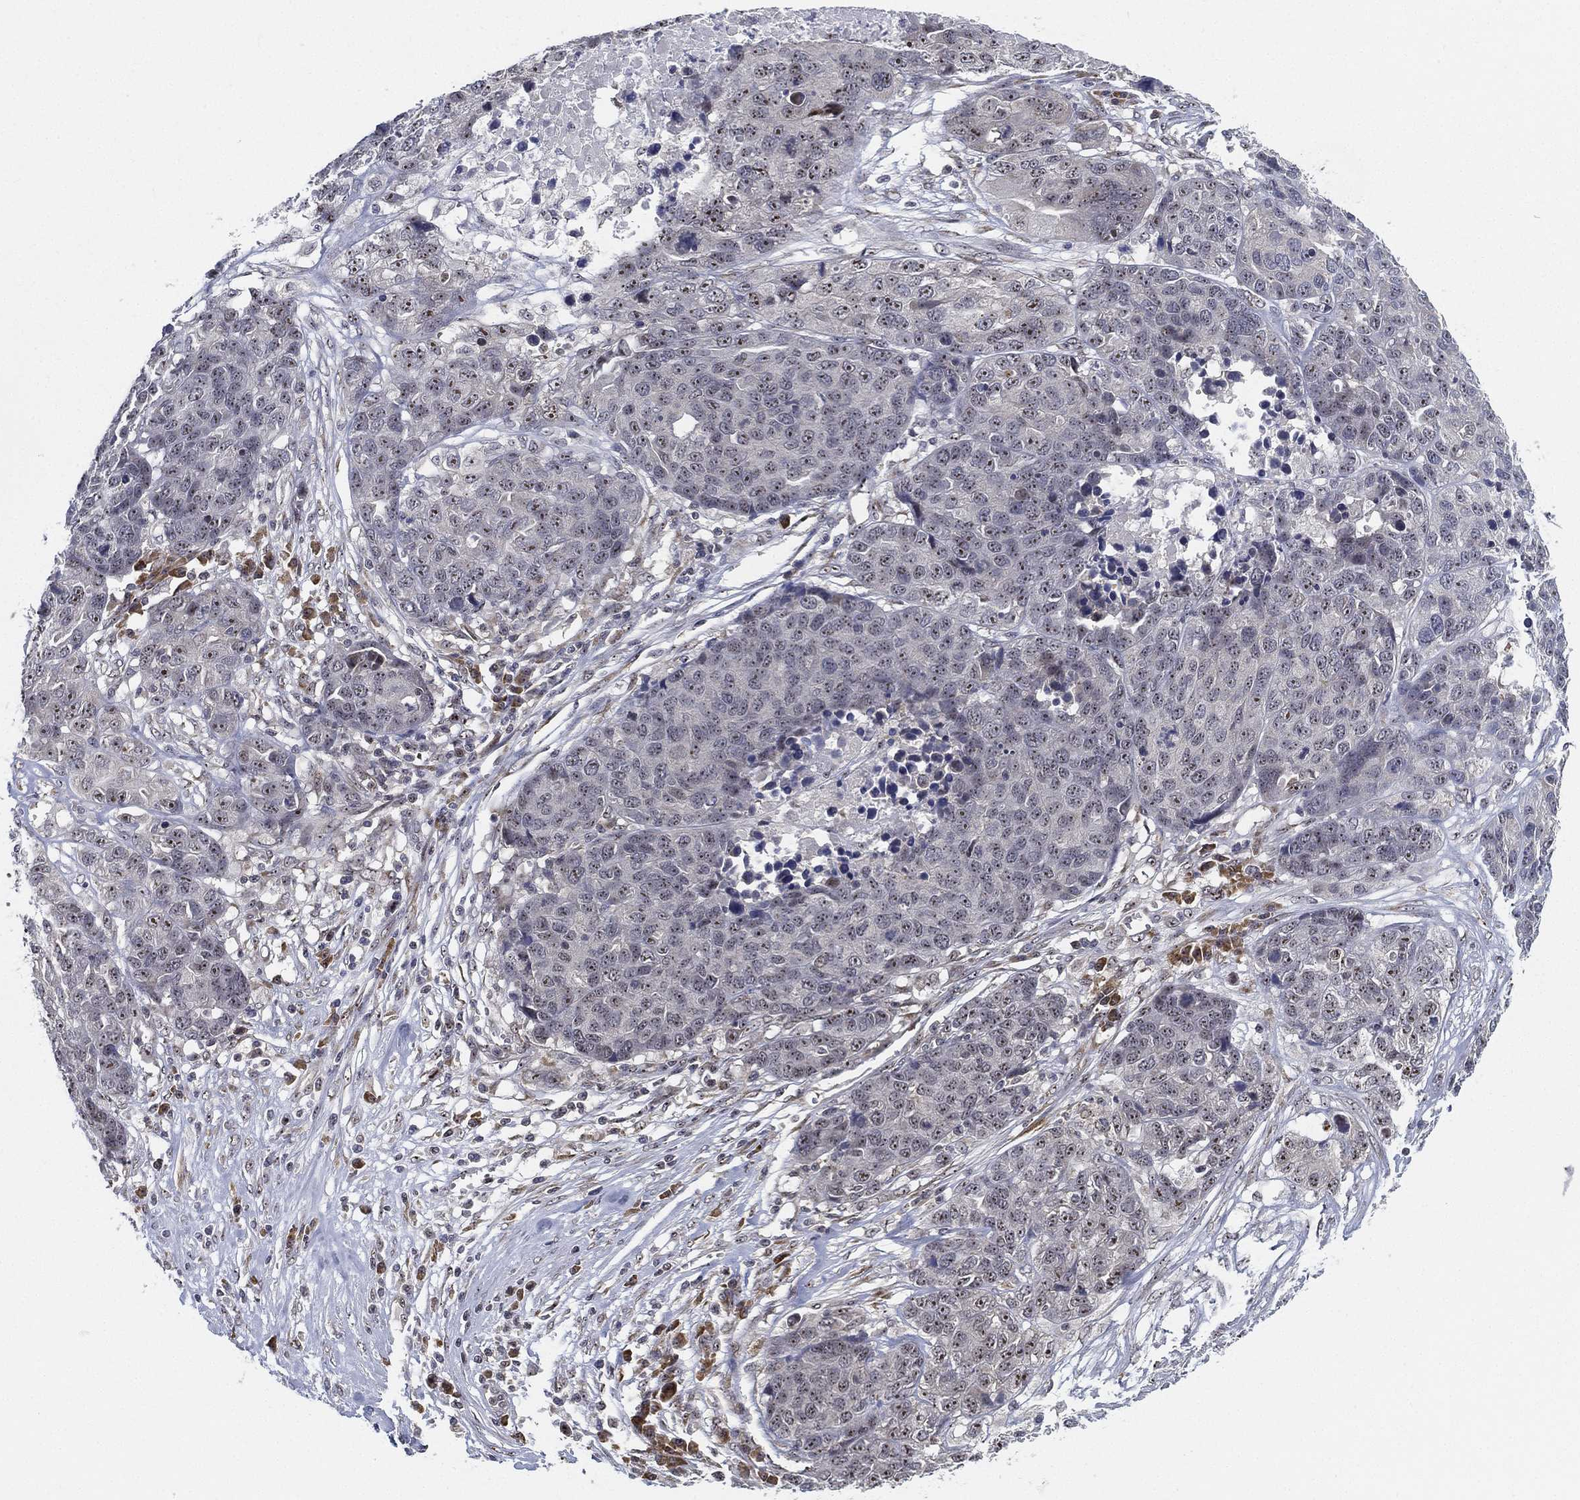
{"staining": {"intensity": "weak", "quantity": "25%-75%", "location": "nuclear"}, "tissue": "ovarian cancer", "cell_type": "Tumor cells", "image_type": "cancer", "snomed": [{"axis": "morphology", "description": "Cystadenocarcinoma, serous, NOS"}, {"axis": "topography", "description": "Ovary"}], "caption": "Ovarian cancer (serous cystadenocarcinoma) stained for a protein (brown) reveals weak nuclear positive positivity in approximately 25%-75% of tumor cells.", "gene": "PPP1R16B", "patient": {"sex": "female", "age": 87}}